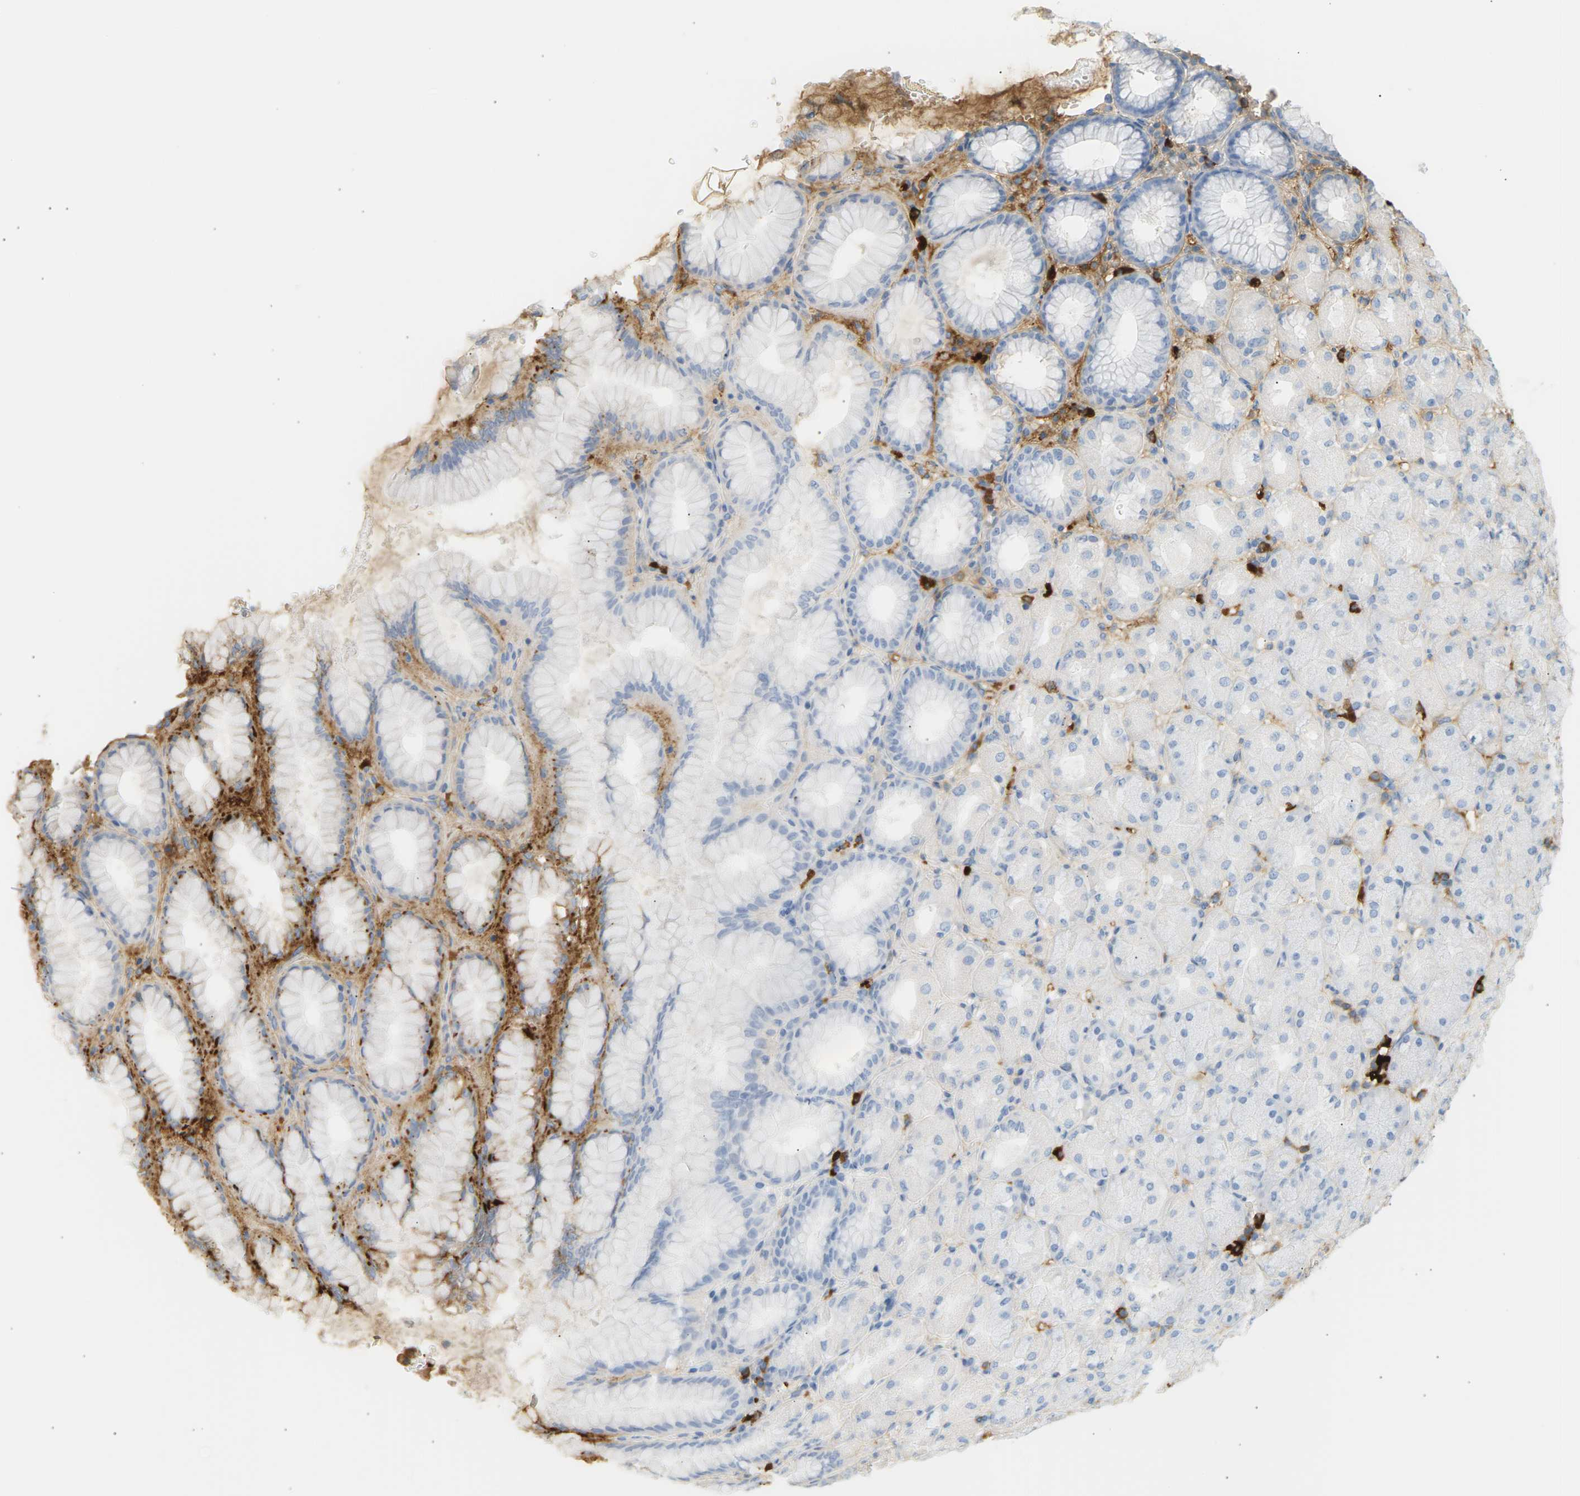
{"staining": {"intensity": "negative", "quantity": "none", "location": "none"}, "tissue": "stomach", "cell_type": "Glandular cells", "image_type": "normal", "snomed": [{"axis": "morphology", "description": "Normal tissue, NOS"}, {"axis": "topography", "description": "Stomach, upper"}], "caption": "The photomicrograph shows no significant expression in glandular cells of stomach. (Brightfield microscopy of DAB immunohistochemistry at high magnification).", "gene": "IGLC3", "patient": {"sex": "female", "age": 56}}